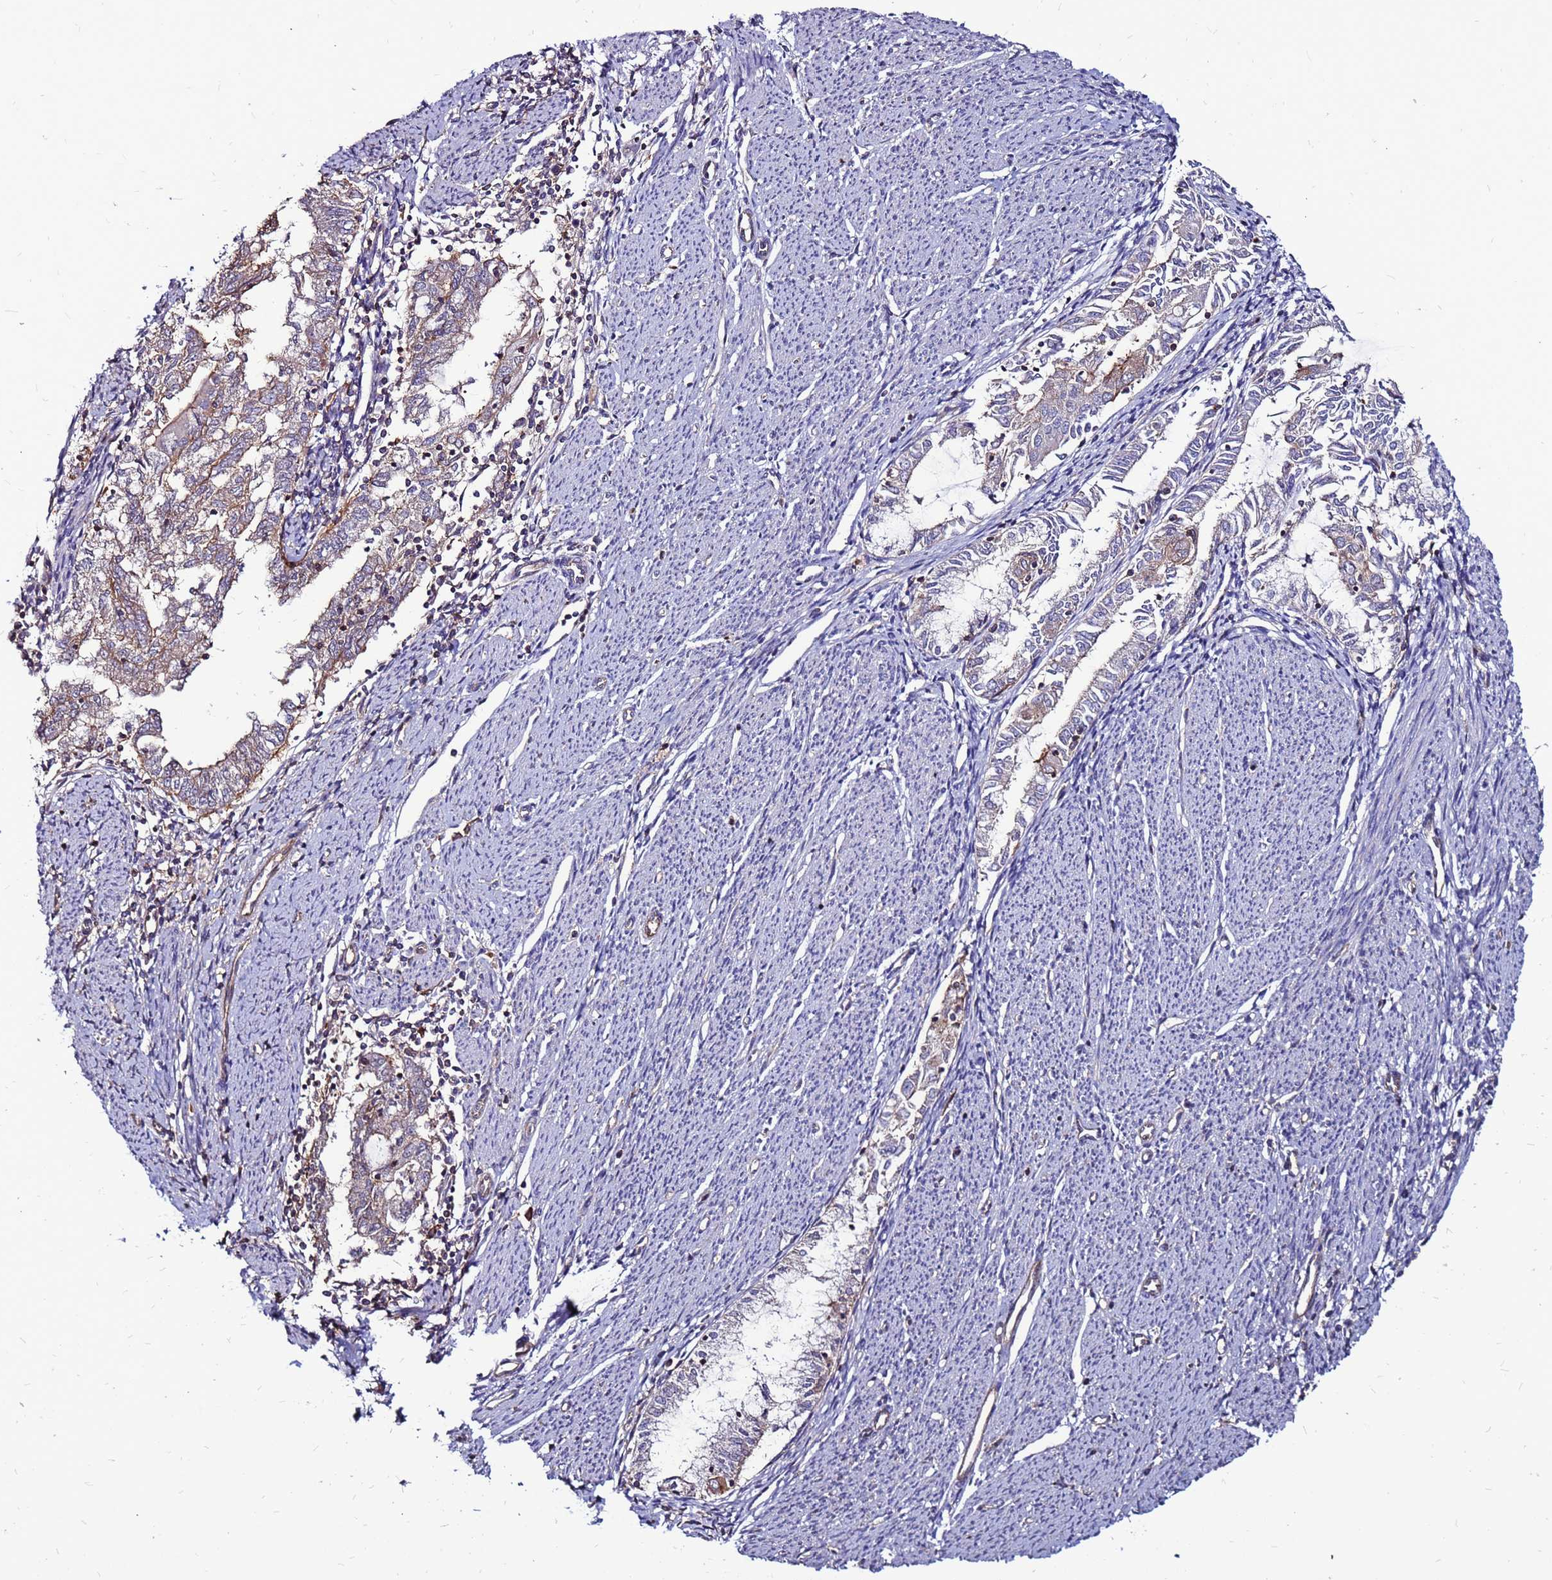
{"staining": {"intensity": "moderate", "quantity": "25%-75%", "location": "cytoplasmic/membranous"}, "tissue": "endometrial cancer", "cell_type": "Tumor cells", "image_type": "cancer", "snomed": [{"axis": "morphology", "description": "Adenocarcinoma, NOS"}, {"axis": "topography", "description": "Endometrium"}], "caption": "IHC (DAB (3,3'-diaminobenzidine)) staining of human endometrial cancer exhibits moderate cytoplasmic/membranous protein staining in about 25%-75% of tumor cells.", "gene": "NRN1L", "patient": {"sex": "female", "age": 79}}